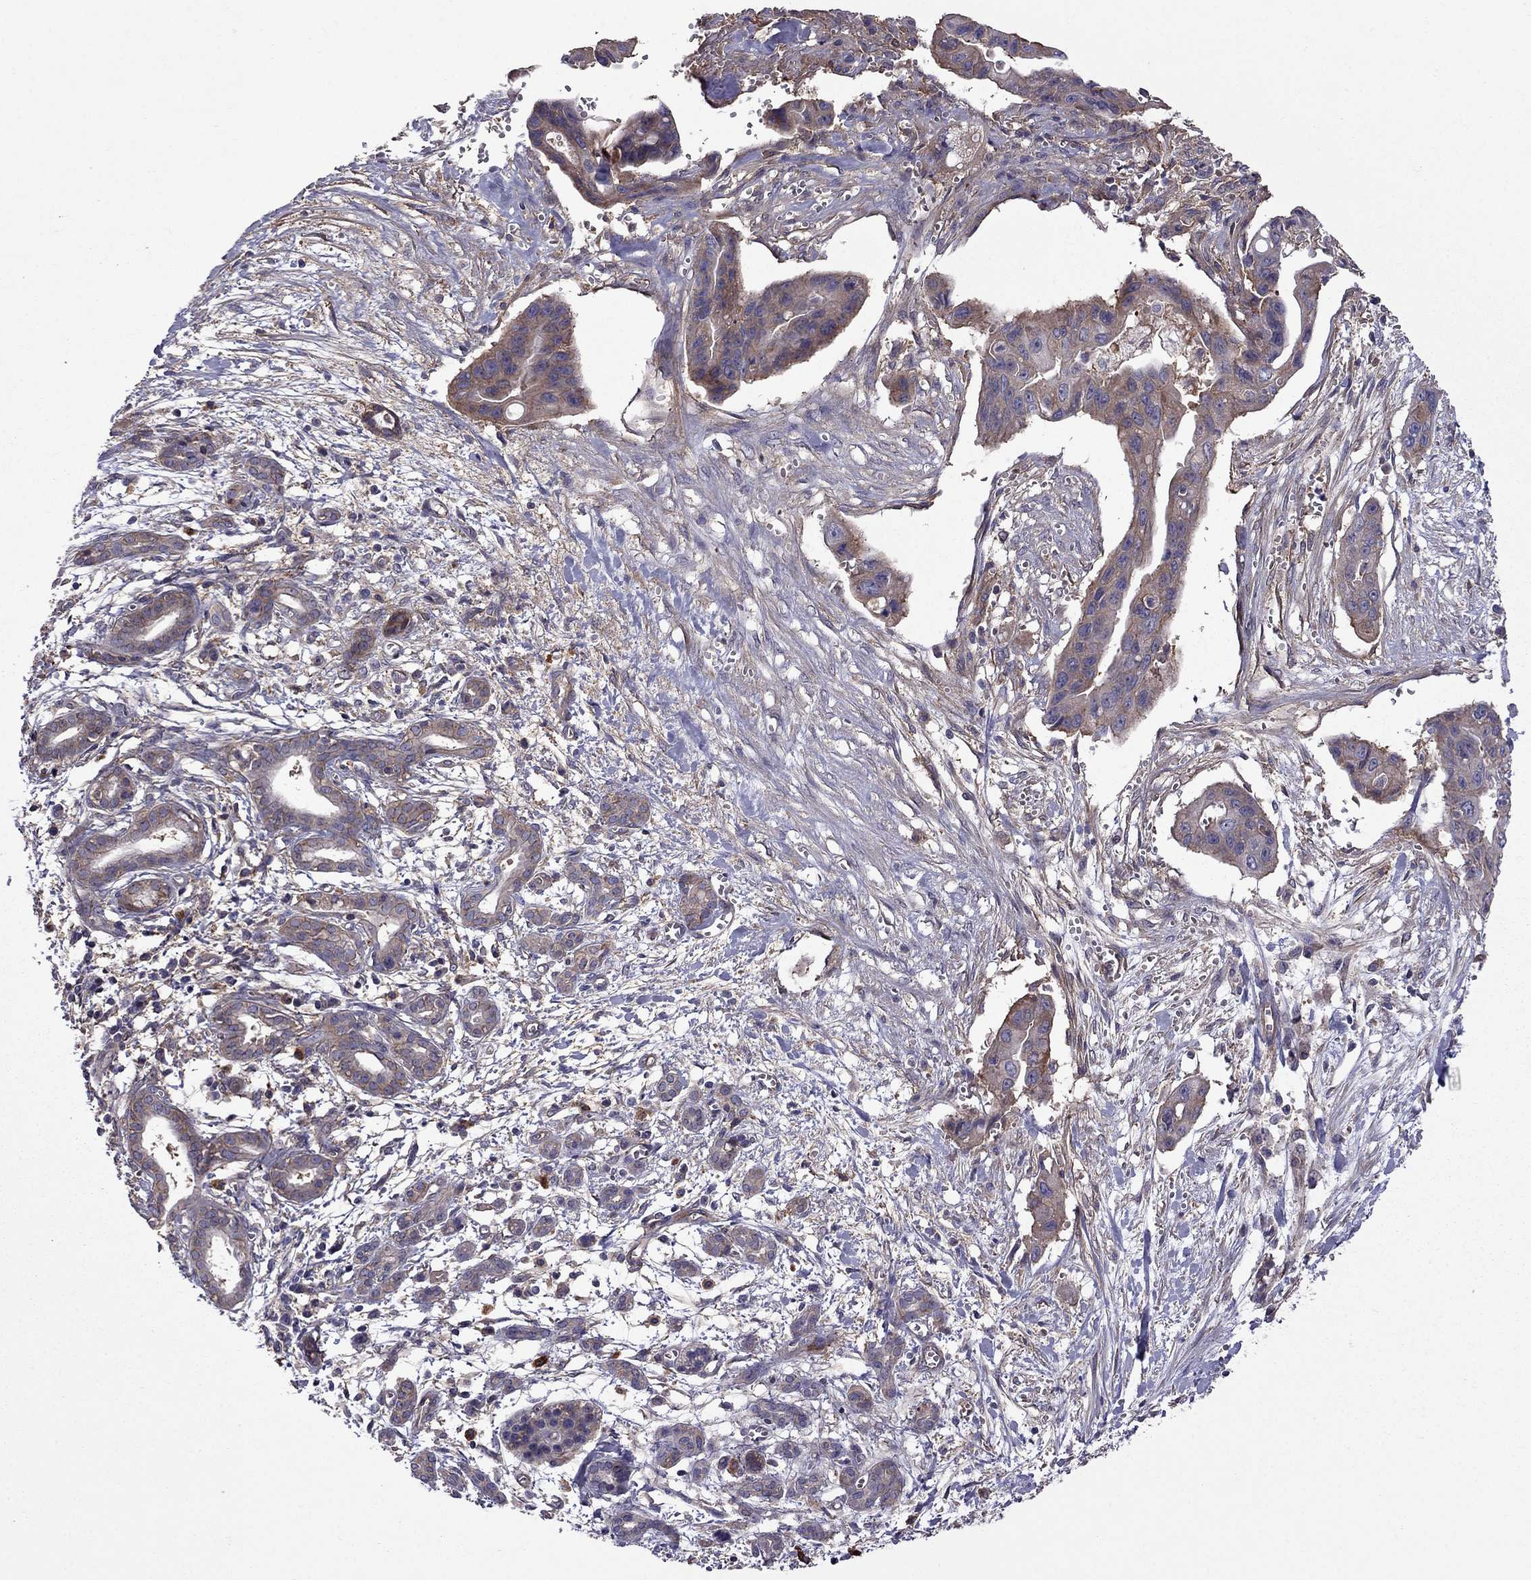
{"staining": {"intensity": "moderate", "quantity": "25%-75%", "location": "cytoplasmic/membranous"}, "tissue": "pancreatic cancer", "cell_type": "Tumor cells", "image_type": "cancer", "snomed": [{"axis": "morphology", "description": "Adenocarcinoma, NOS"}, {"axis": "topography", "description": "Pancreas"}], "caption": "A medium amount of moderate cytoplasmic/membranous expression is appreciated in approximately 25%-75% of tumor cells in adenocarcinoma (pancreatic) tissue.", "gene": "ITGB1", "patient": {"sex": "male", "age": 60}}